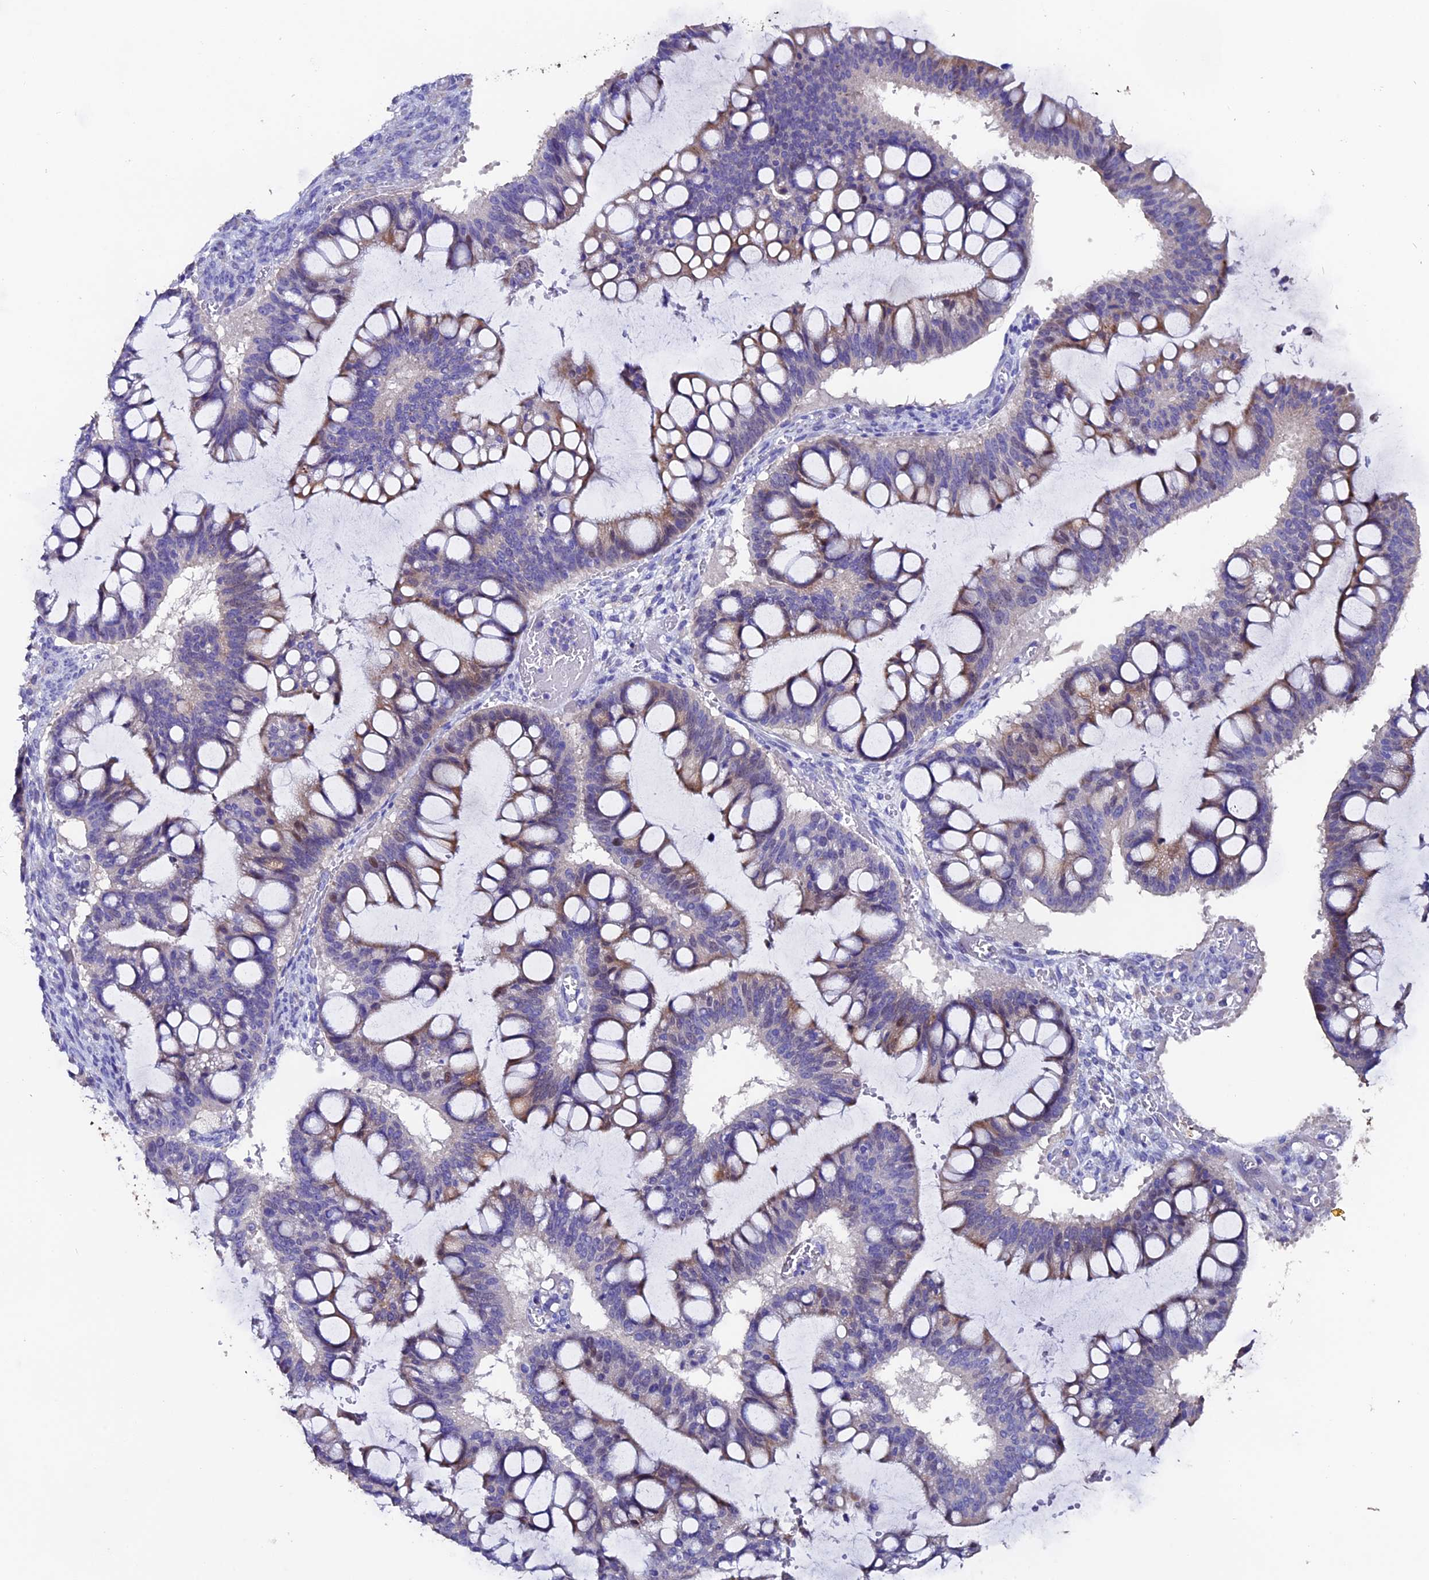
{"staining": {"intensity": "weak", "quantity": "25%-75%", "location": "cytoplasmic/membranous"}, "tissue": "ovarian cancer", "cell_type": "Tumor cells", "image_type": "cancer", "snomed": [{"axis": "morphology", "description": "Cystadenocarcinoma, mucinous, NOS"}, {"axis": "topography", "description": "Ovary"}], "caption": "Immunohistochemical staining of human mucinous cystadenocarcinoma (ovarian) displays weak cytoplasmic/membranous protein positivity in about 25%-75% of tumor cells.", "gene": "FBXW9", "patient": {"sex": "female", "age": 73}}